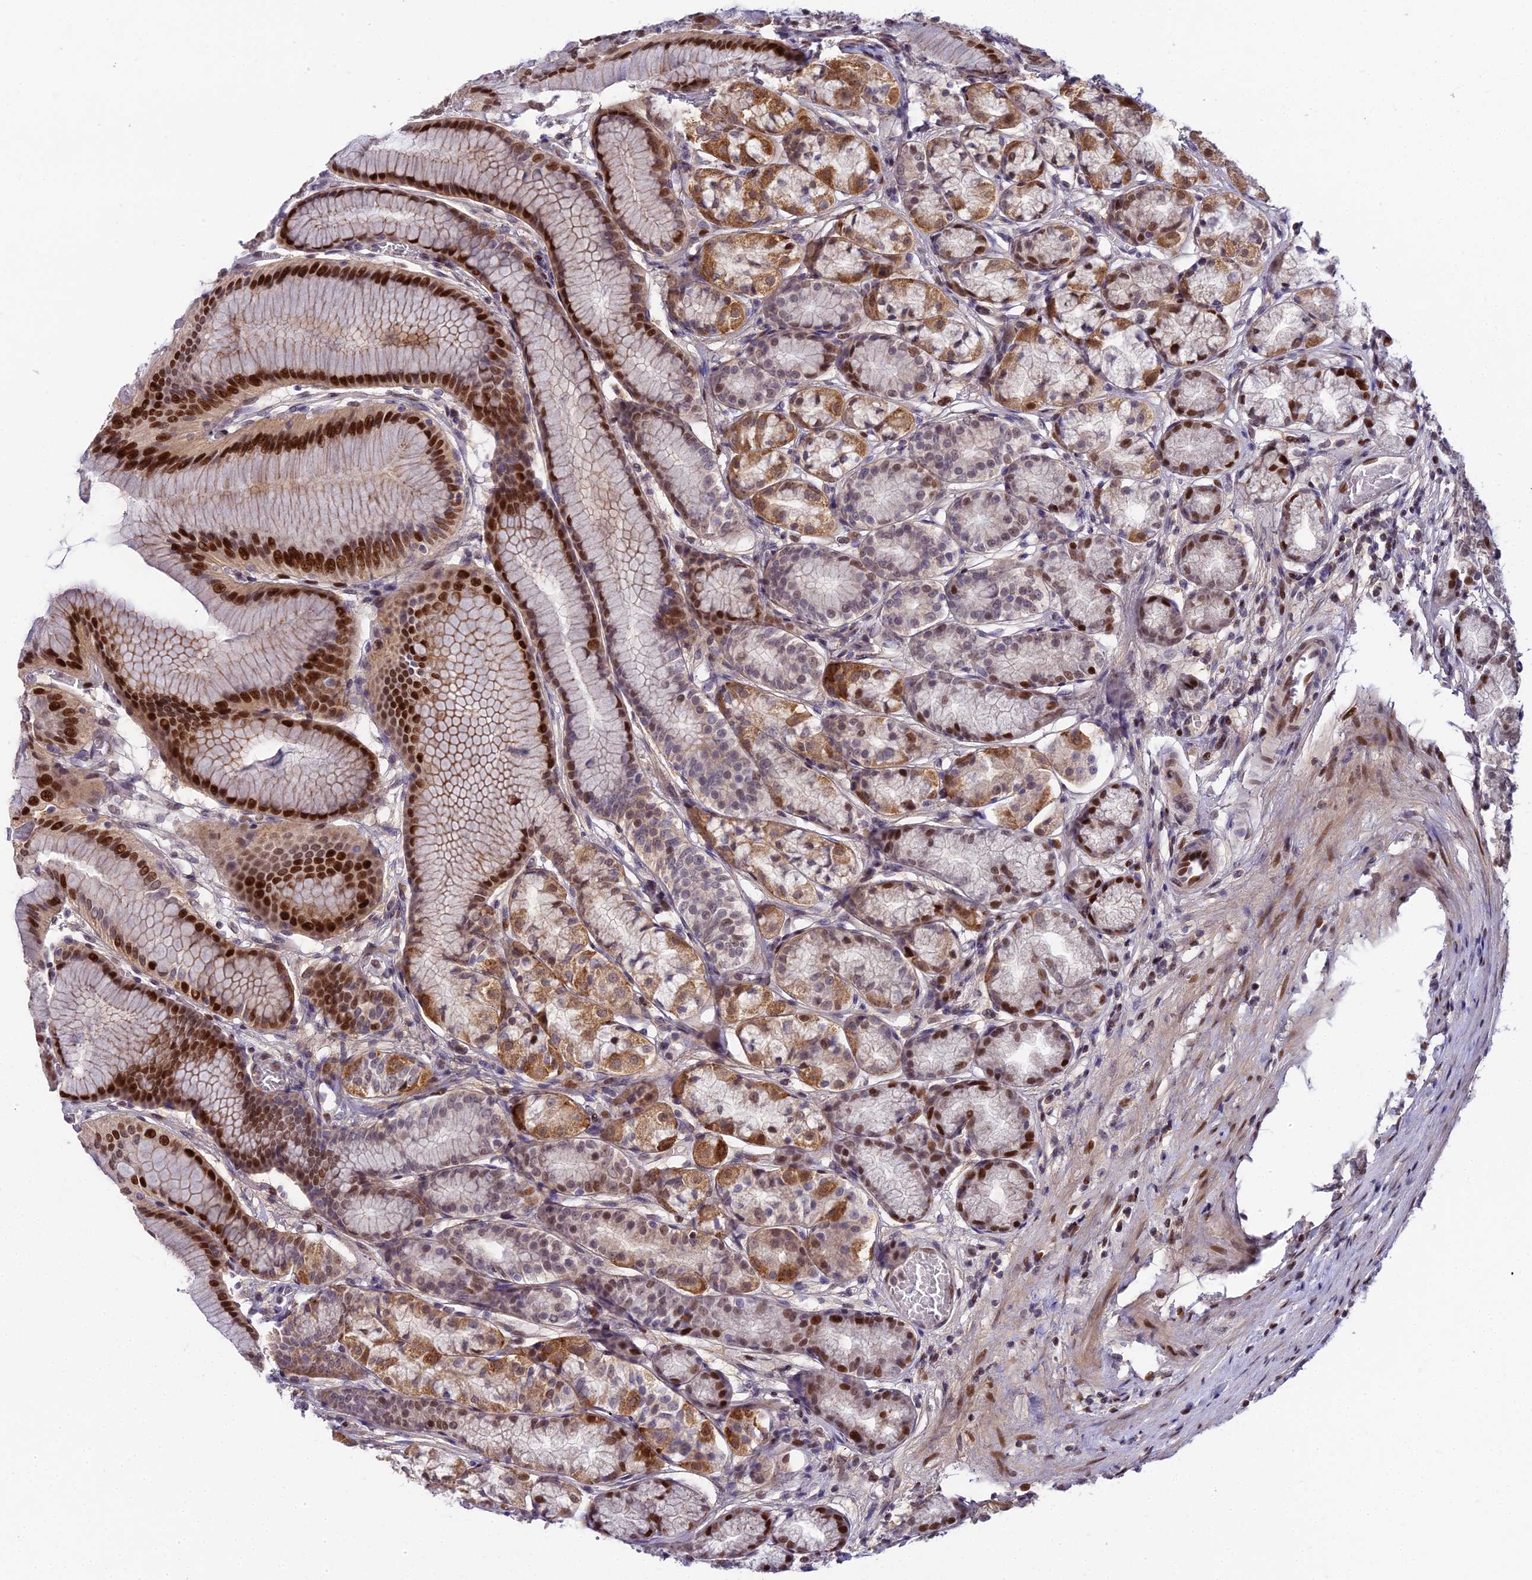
{"staining": {"intensity": "strong", "quantity": ">75%", "location": "cytoplasmic/membranous,nuclear"}, "tissue": "stomach", "cell_type": "Glandular cells", "image_type": "normal", "snomed": [{"axis": "morphology", "description": "Normal tissue, NOS"}, {"axis": "morphology", "description": "Adenocarcinoma, NOS"}, {"axis": "morphology", "description": "Adenocarcinoma, High grade"}, {"axis": "topography", "description": "Stomach, upper"}, {"axis": "topography", "description": "Stomach"}], "caption": "About >75% of glandular cells in normal stomach reveal strong cytoplasmic/membranous,nuclear protein expression as visualized by brown immunohistochemical staining.", "gene": "ZNF707", "patient": {"sex": "female", "age": 65}}